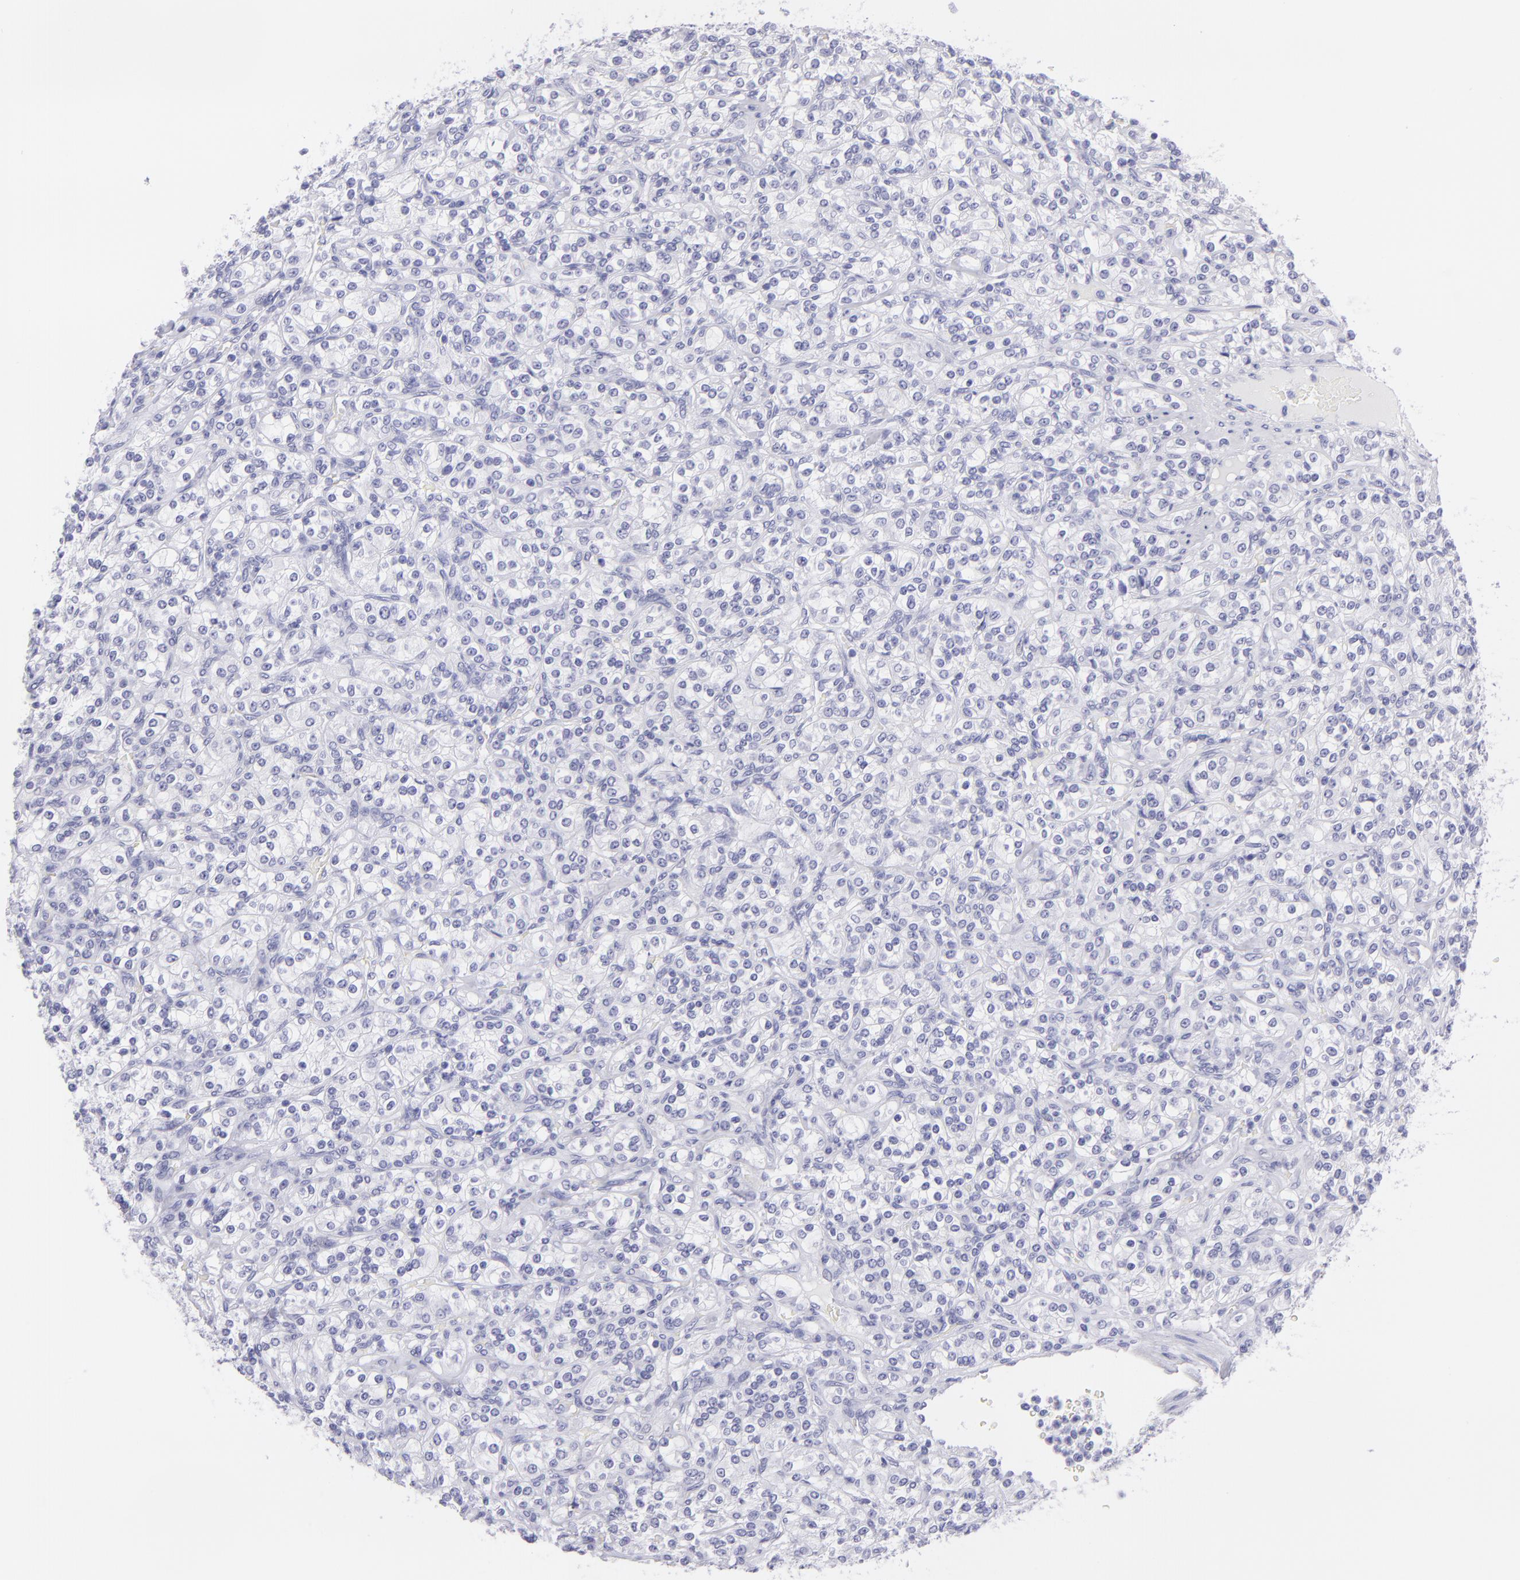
{"staining": {"intensity": "negative", "quantity": "none", "location": "none"}, "tissue": "renal cancer", "cell_type": "Tumor cells", "image_type": "cancer", "snomed": [{"axis": "morphology", "description": "Adenocarcinoma, NOS"}, {"axis": "topography", "description": "Kidney"}], "caption": "Immunohistochemistry (IHC) image of neoplastic tissue: human adenocarcinoma (renal) stained with DAB demonstrates no significant protein positivity in tumor cells.", "gene": "PIP", "patient": {"sex": "male", "age": 77}}